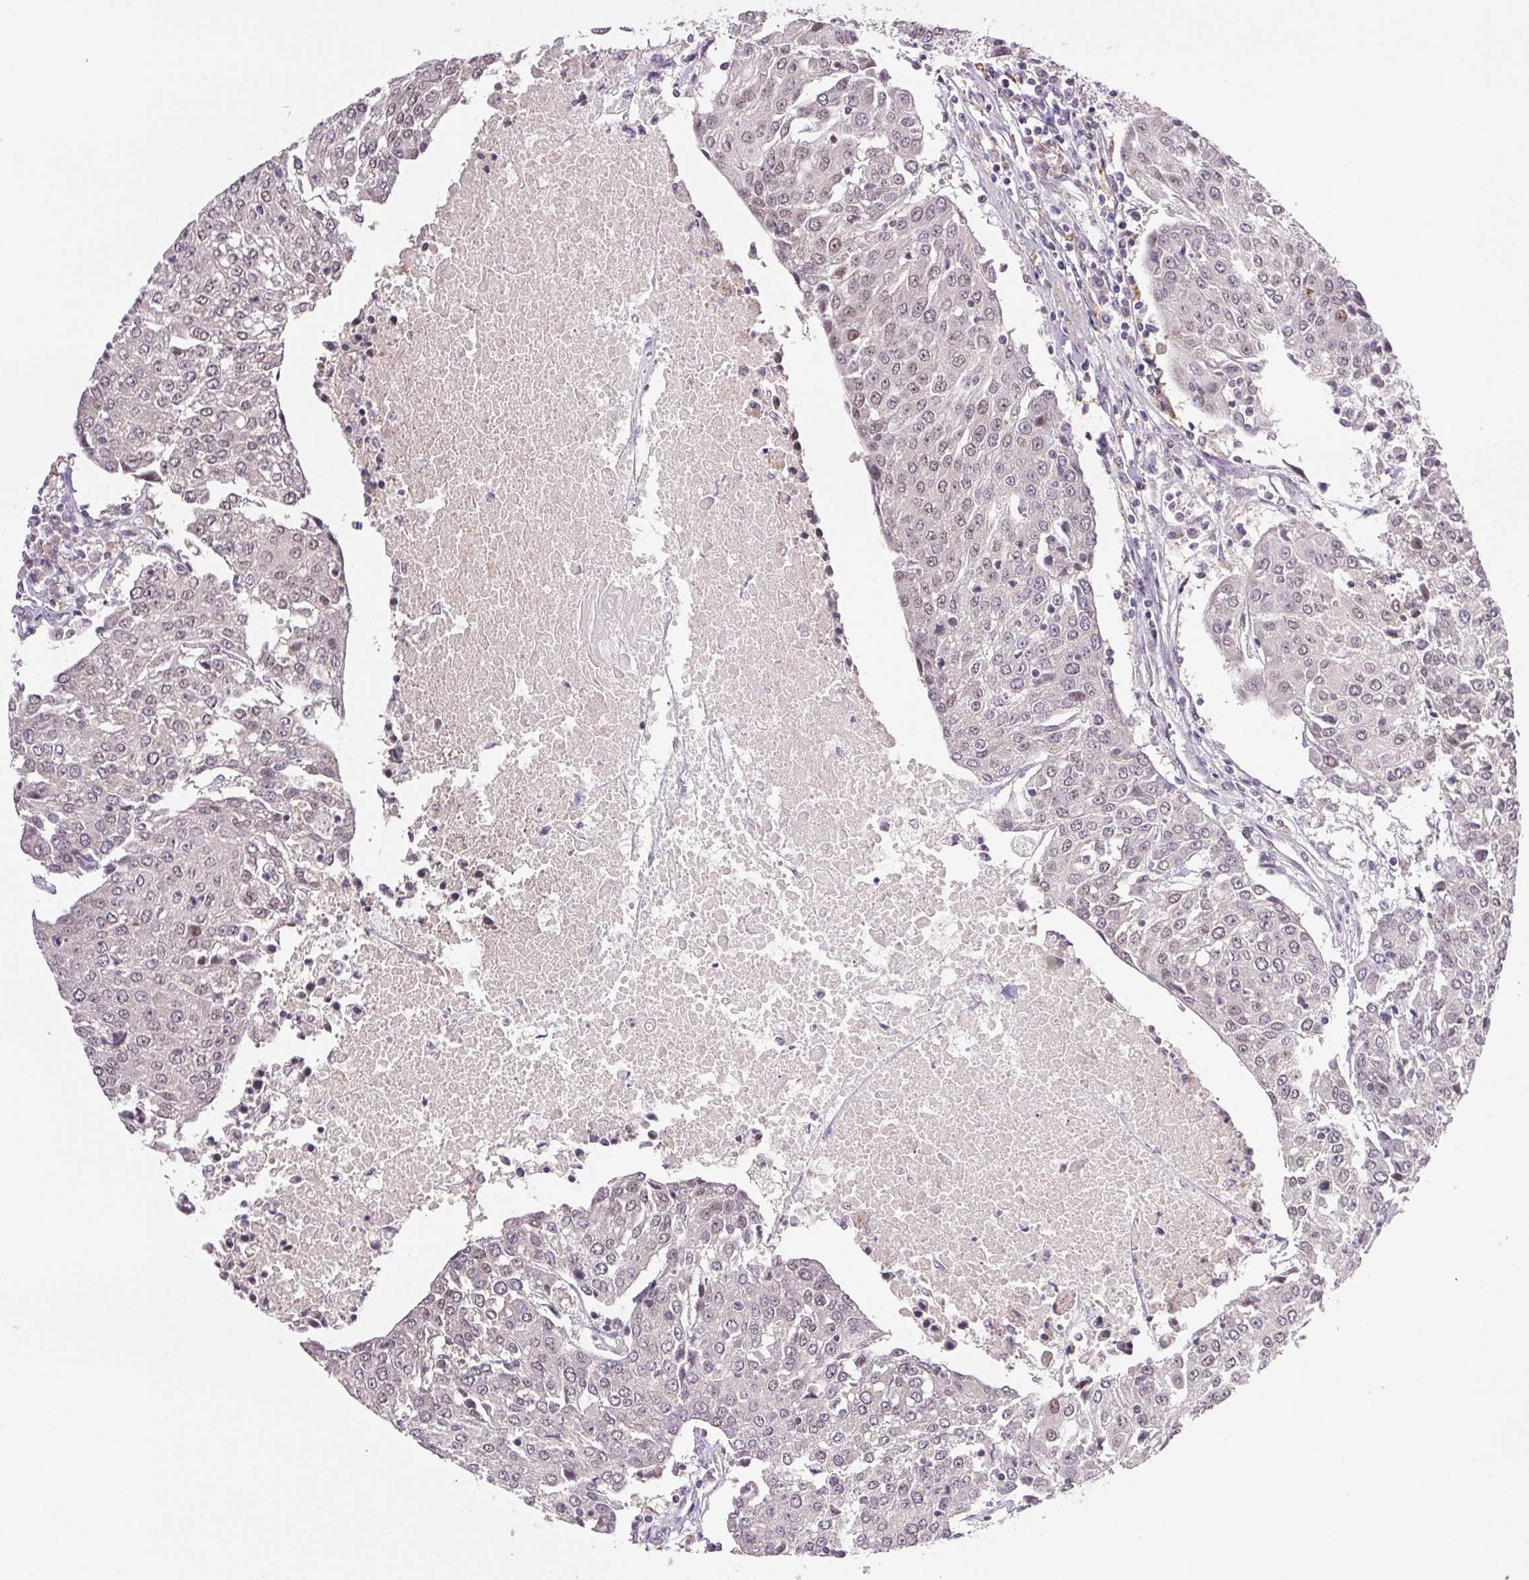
{"staining": {"intensity": "moderate", "quantity": "<25%", "location": "nuclear"}, "tissue": "urothelial cancer", "cell_type": "Tumor cells", "image_type": "cancer", "snomed": [{"axis": "morphology", "description": "Urothelial carcinoma, High grade"}, {"axis": "topography", "description": "Urinary bladder"}], "caption": "This micrograph displays urothelial cancer stained with IHC to label a protein in brown. The nuclear of tumor cells show moderate positivity for the protein. Nuclei are counter-stained blue.", "gene": "PRPF18", "patient": {"sex": "female", "age": 85}}